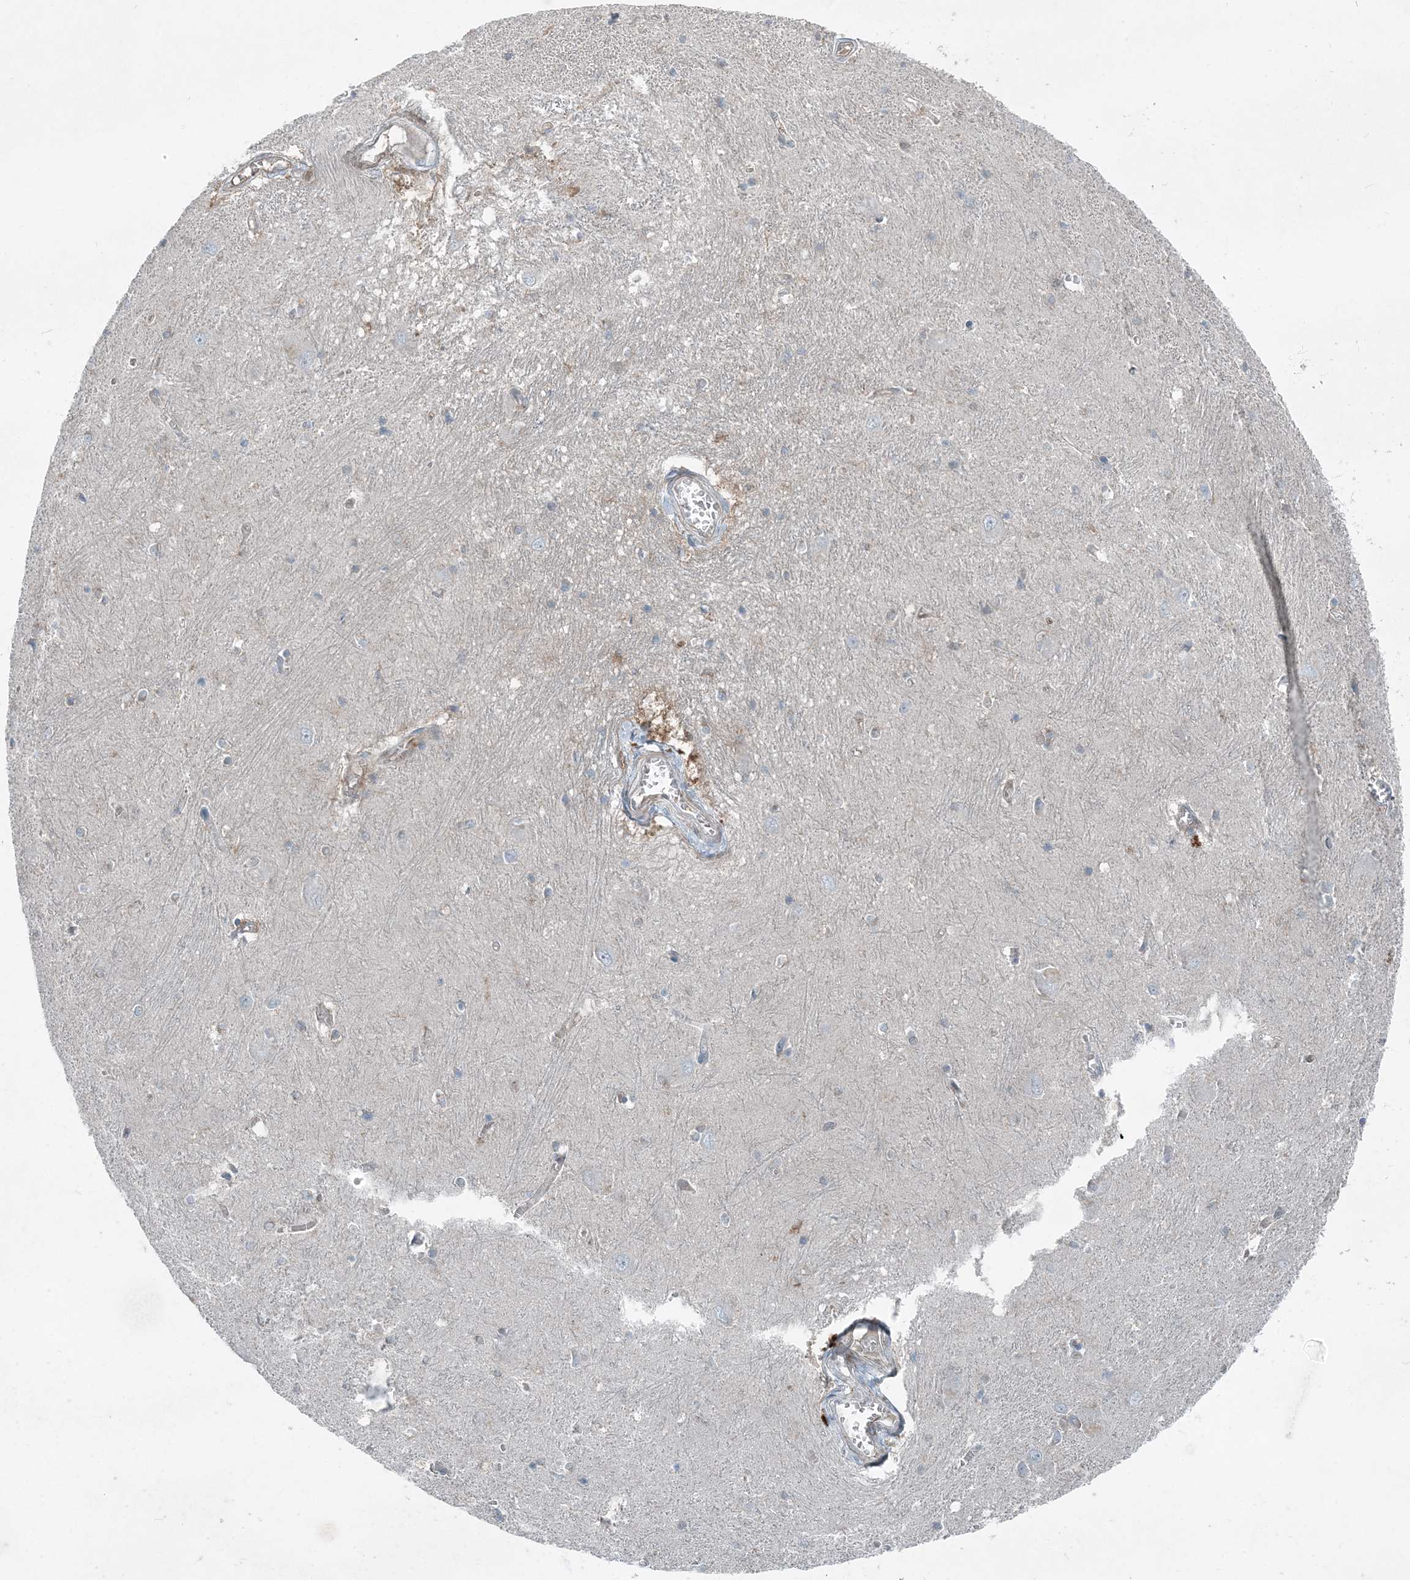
{"staining": {"intensity": "weak", "quantity": "<25%", "location": "cytoplasmic/membranous"}, "tissue": "caudate", "cell_type": "Glial cells", "image_type": "normal", "snomed": [{"axis": "morphology", "description": "Normal tissue, NOS"}, {"axis": "topography", "description": "Lateral ventricle wall"}], "caption": "IHC histopathology image of normal human caudate stained for a protein (brown), which demonstrates no expression in glial cells.", "gene": "ARMH1", "patient": {"sex": "male", "age": 37}}